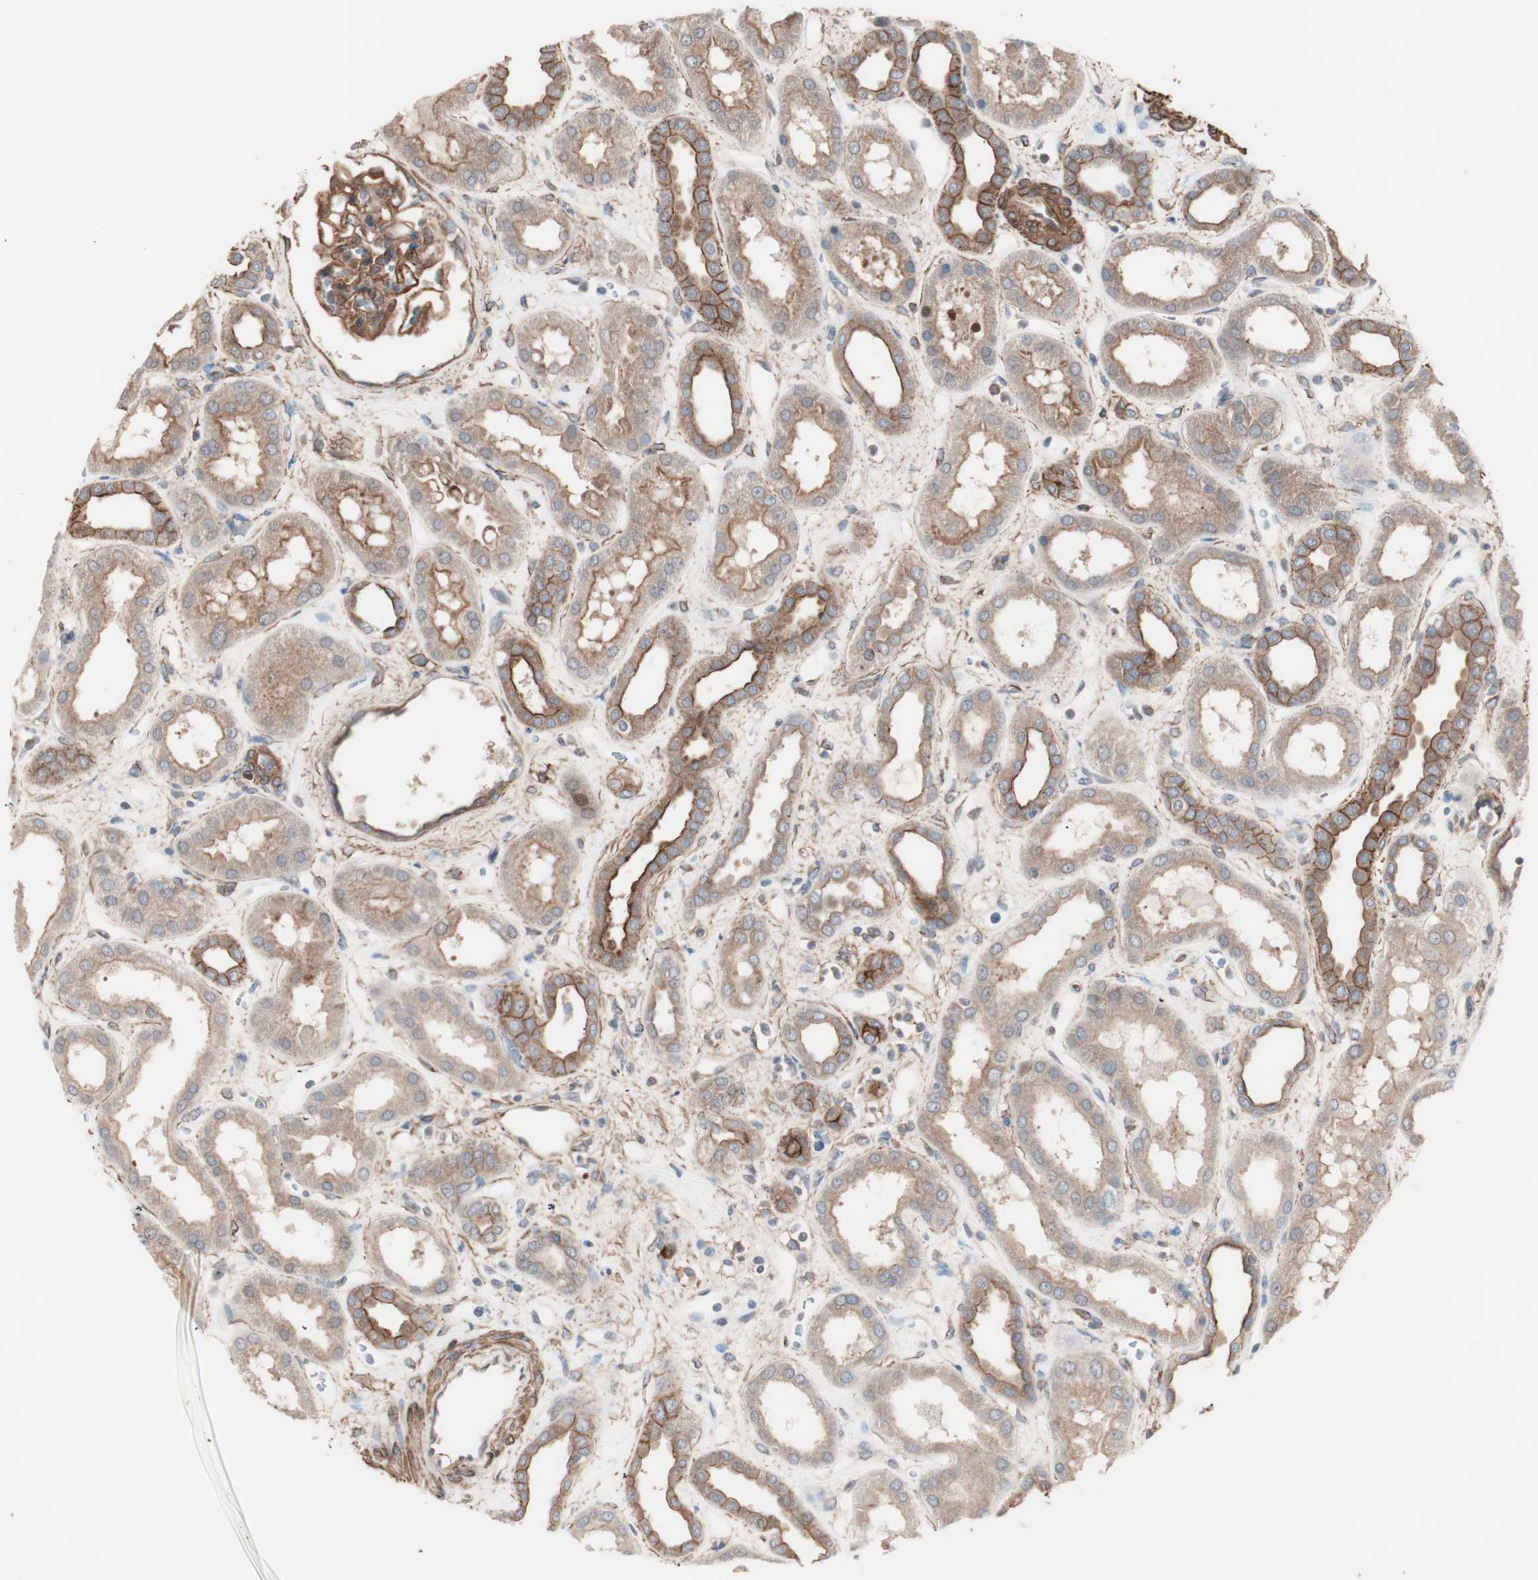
{"staining": {"intensity": "moderate", "quantity": ">75%", "location": "cytoplasmic/membranous"}, "tissue": "kidney", "cell_type": "Cells in glomeruli", "image_type": "normal", "snomed": [{"axis": "morphology", "description": "Normal tissue, NOS"}, {"axis": "topography", "description": "Kidney"}], "caption": "Immunohistochemistry of unremarkable kidney shows medium levels of moderate cytoplasmic/membranous staining in about >75% of cells in glomeruli.", "gene": "ALG5", "patient": {"sex": "male", "age": 59}}